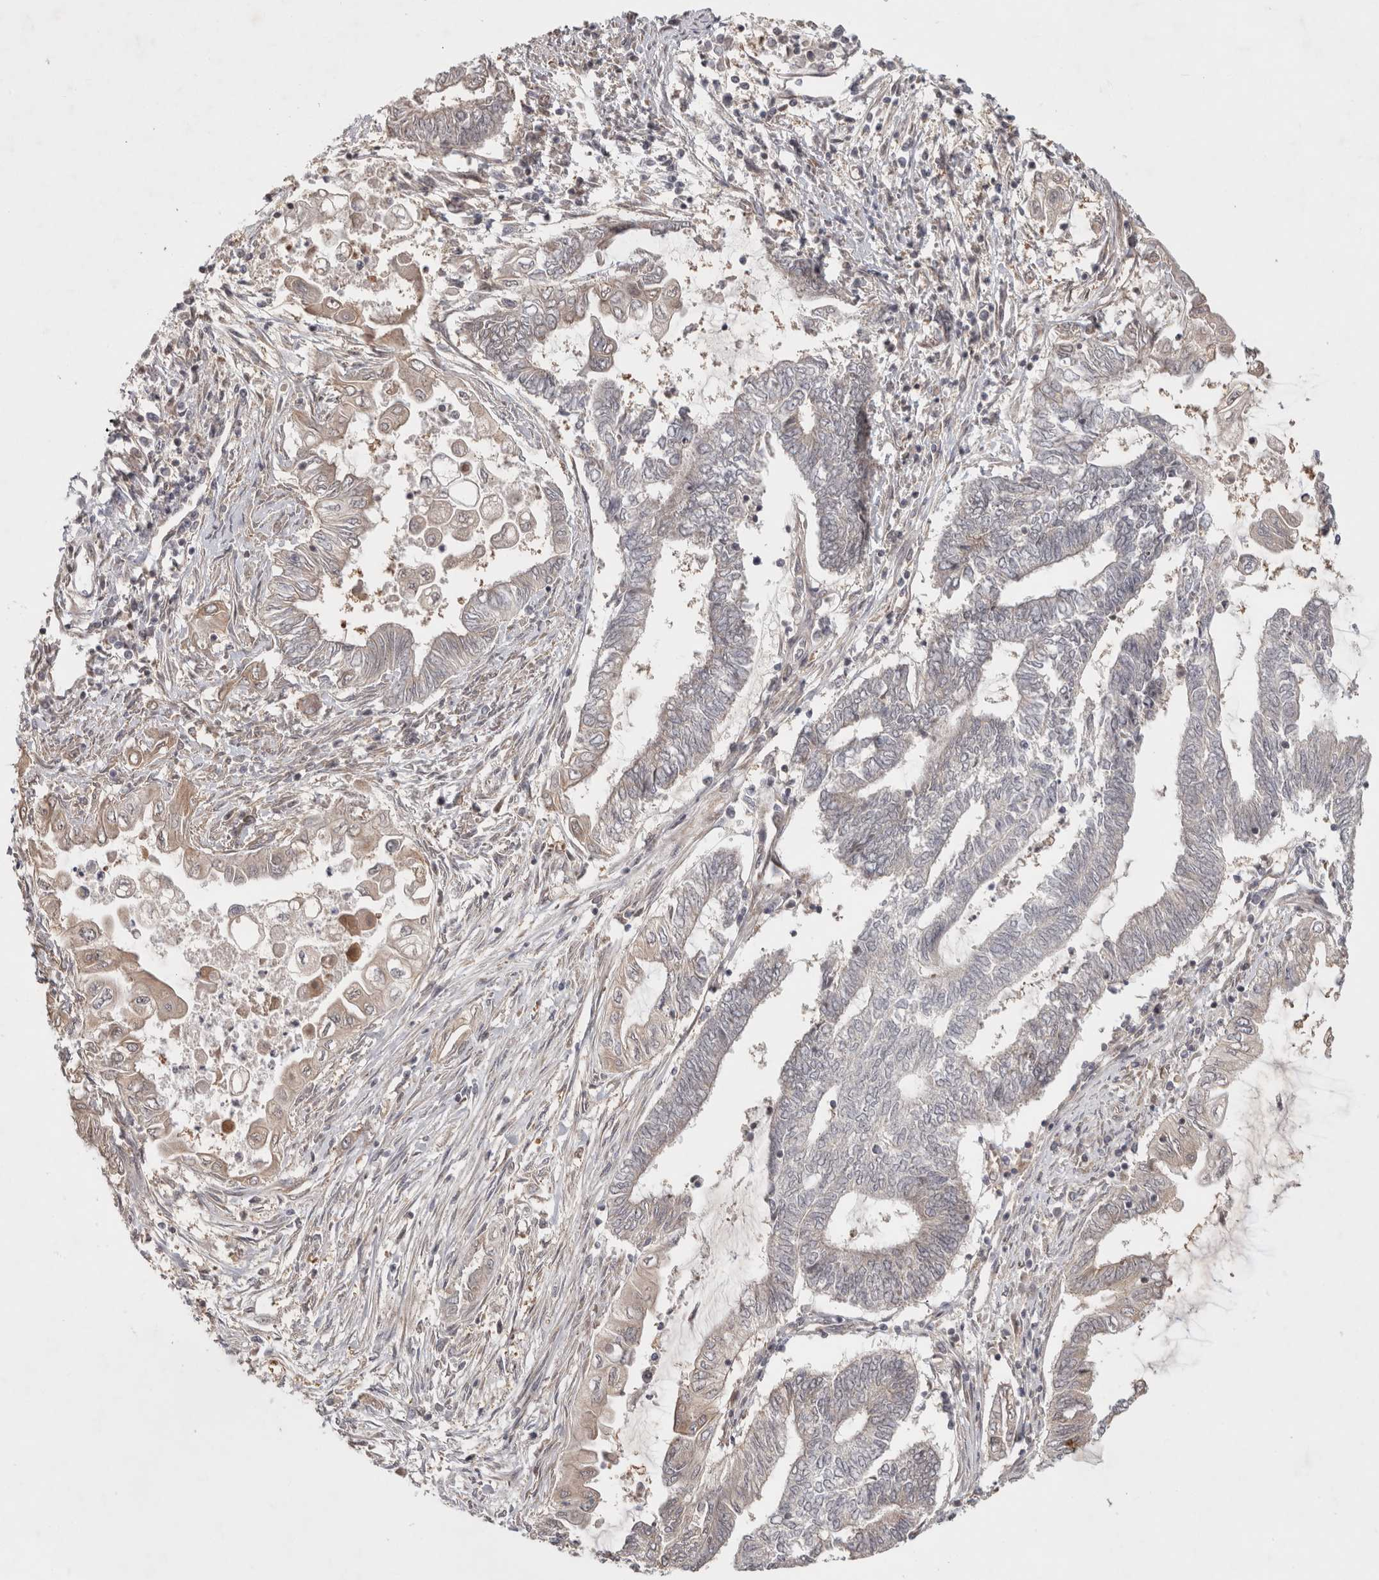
{"staining": {"intensity": "weak", "quantity": "<25%", "location": "cytoplasmic/membranous"}, "tissue": "endometrial cancer", "cell_type": "Tumor cells", "image_type": "cancer", "snomed": [{"axis": "morphology", "description": "Adenocarcinoma, NOS"}, {"axis": "topography", "description": "Uterus"}, {"axis": "topography", "description": "Endometrium"}], "caption": "A micrograph of human endometrial cancer is negative for staining in tumor cells.", "gene": "ZNF318", "patient": {"sex": "female", "age": 70}}